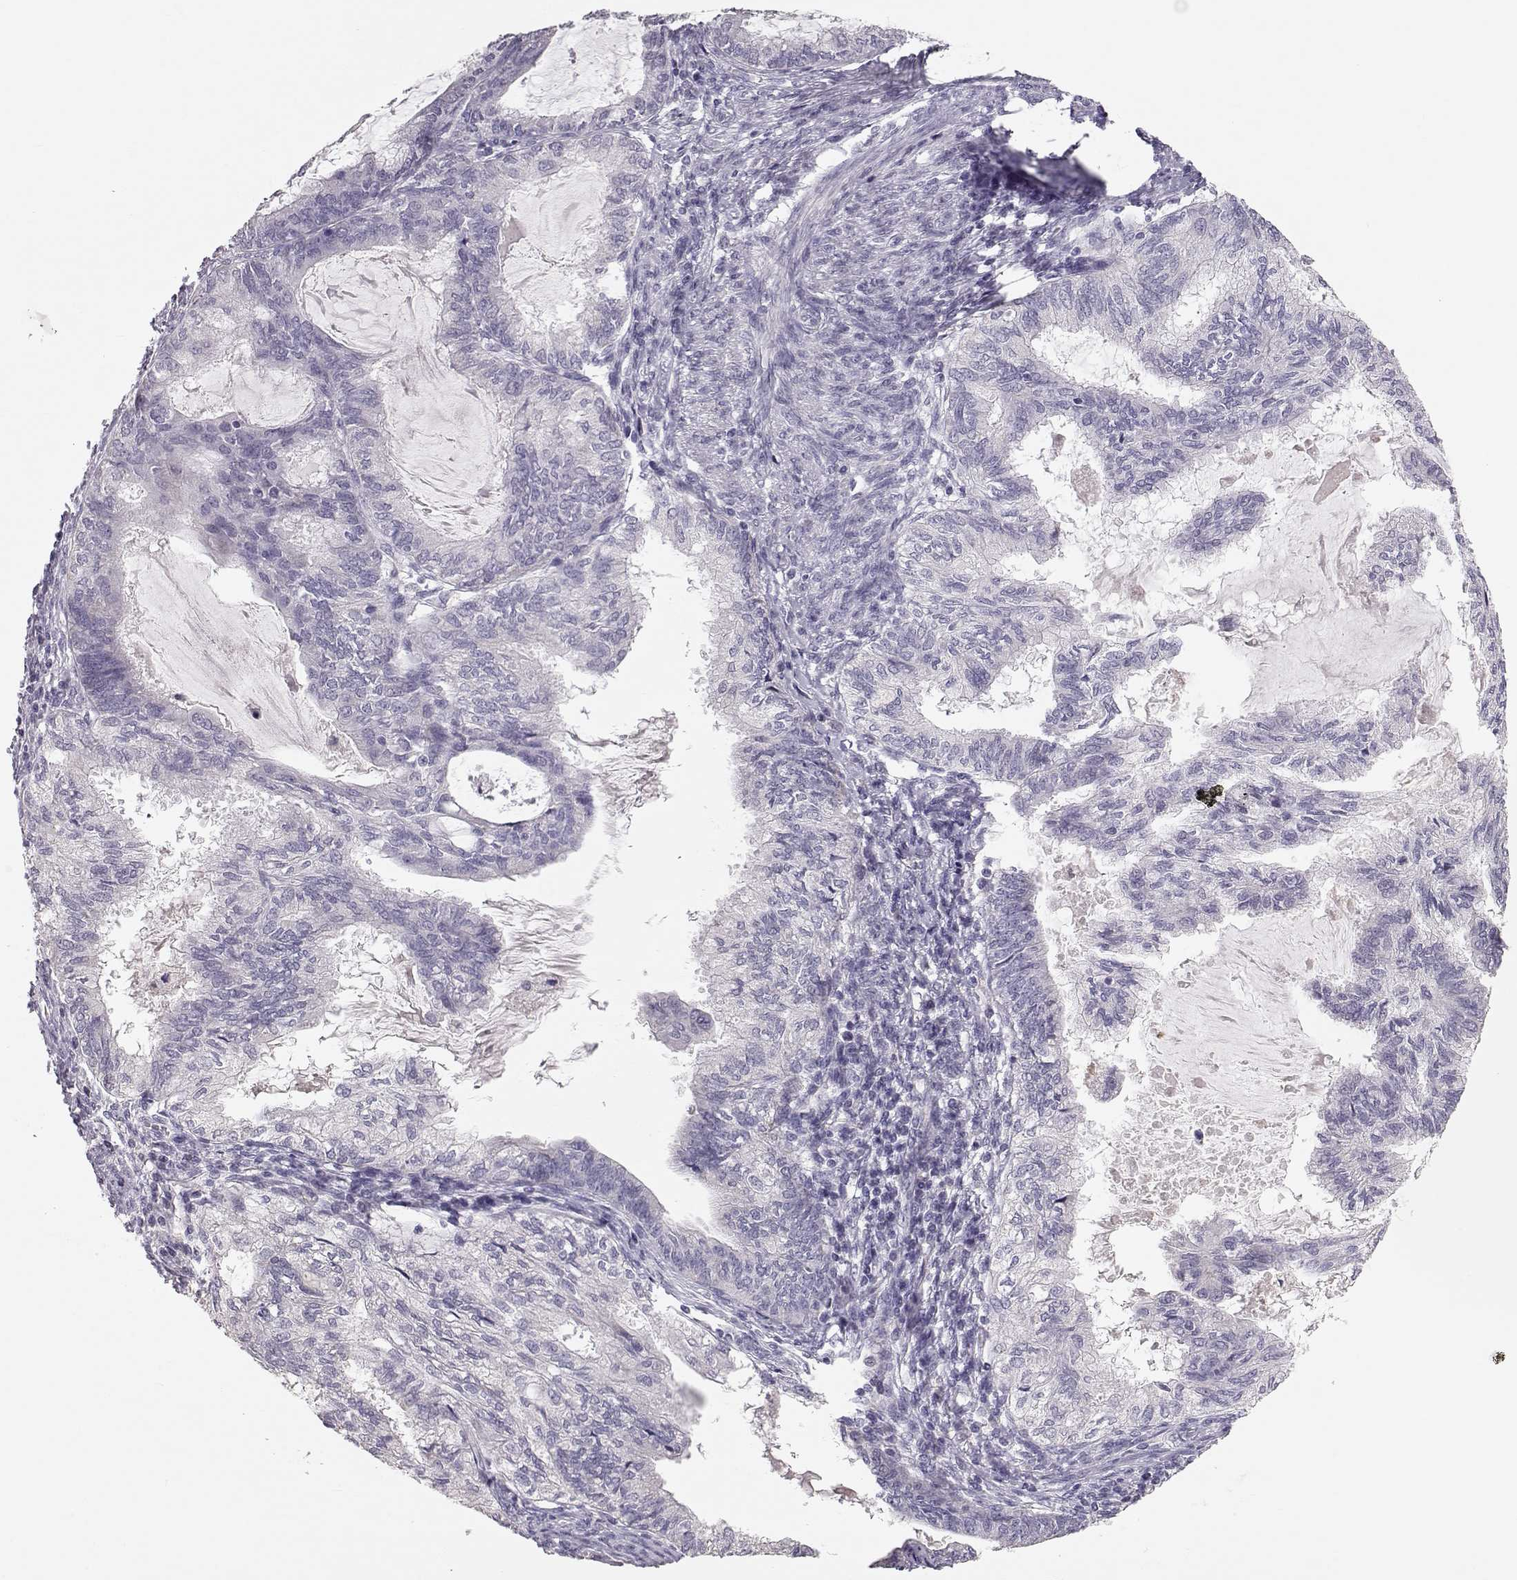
{"staining": {"intensity": "negative", "quantity": "none", "location": "none"}, "tissue": "endometrial cancer", "cell_type": "Tumor cells", "image_type": "cancer", "snomed": [{"axis": "morphology", "description": "Adenocarcinoma, NOS"}, {"axis": "topography", "description": "Endometrium"}], "caption": "This is an immunohistochemistry image of human endometrial cancer (adenocarcinoma). There is no staining in tumor cells.", "gene": "POU1F1", "patient": {"sex": "female", "age": 86}}